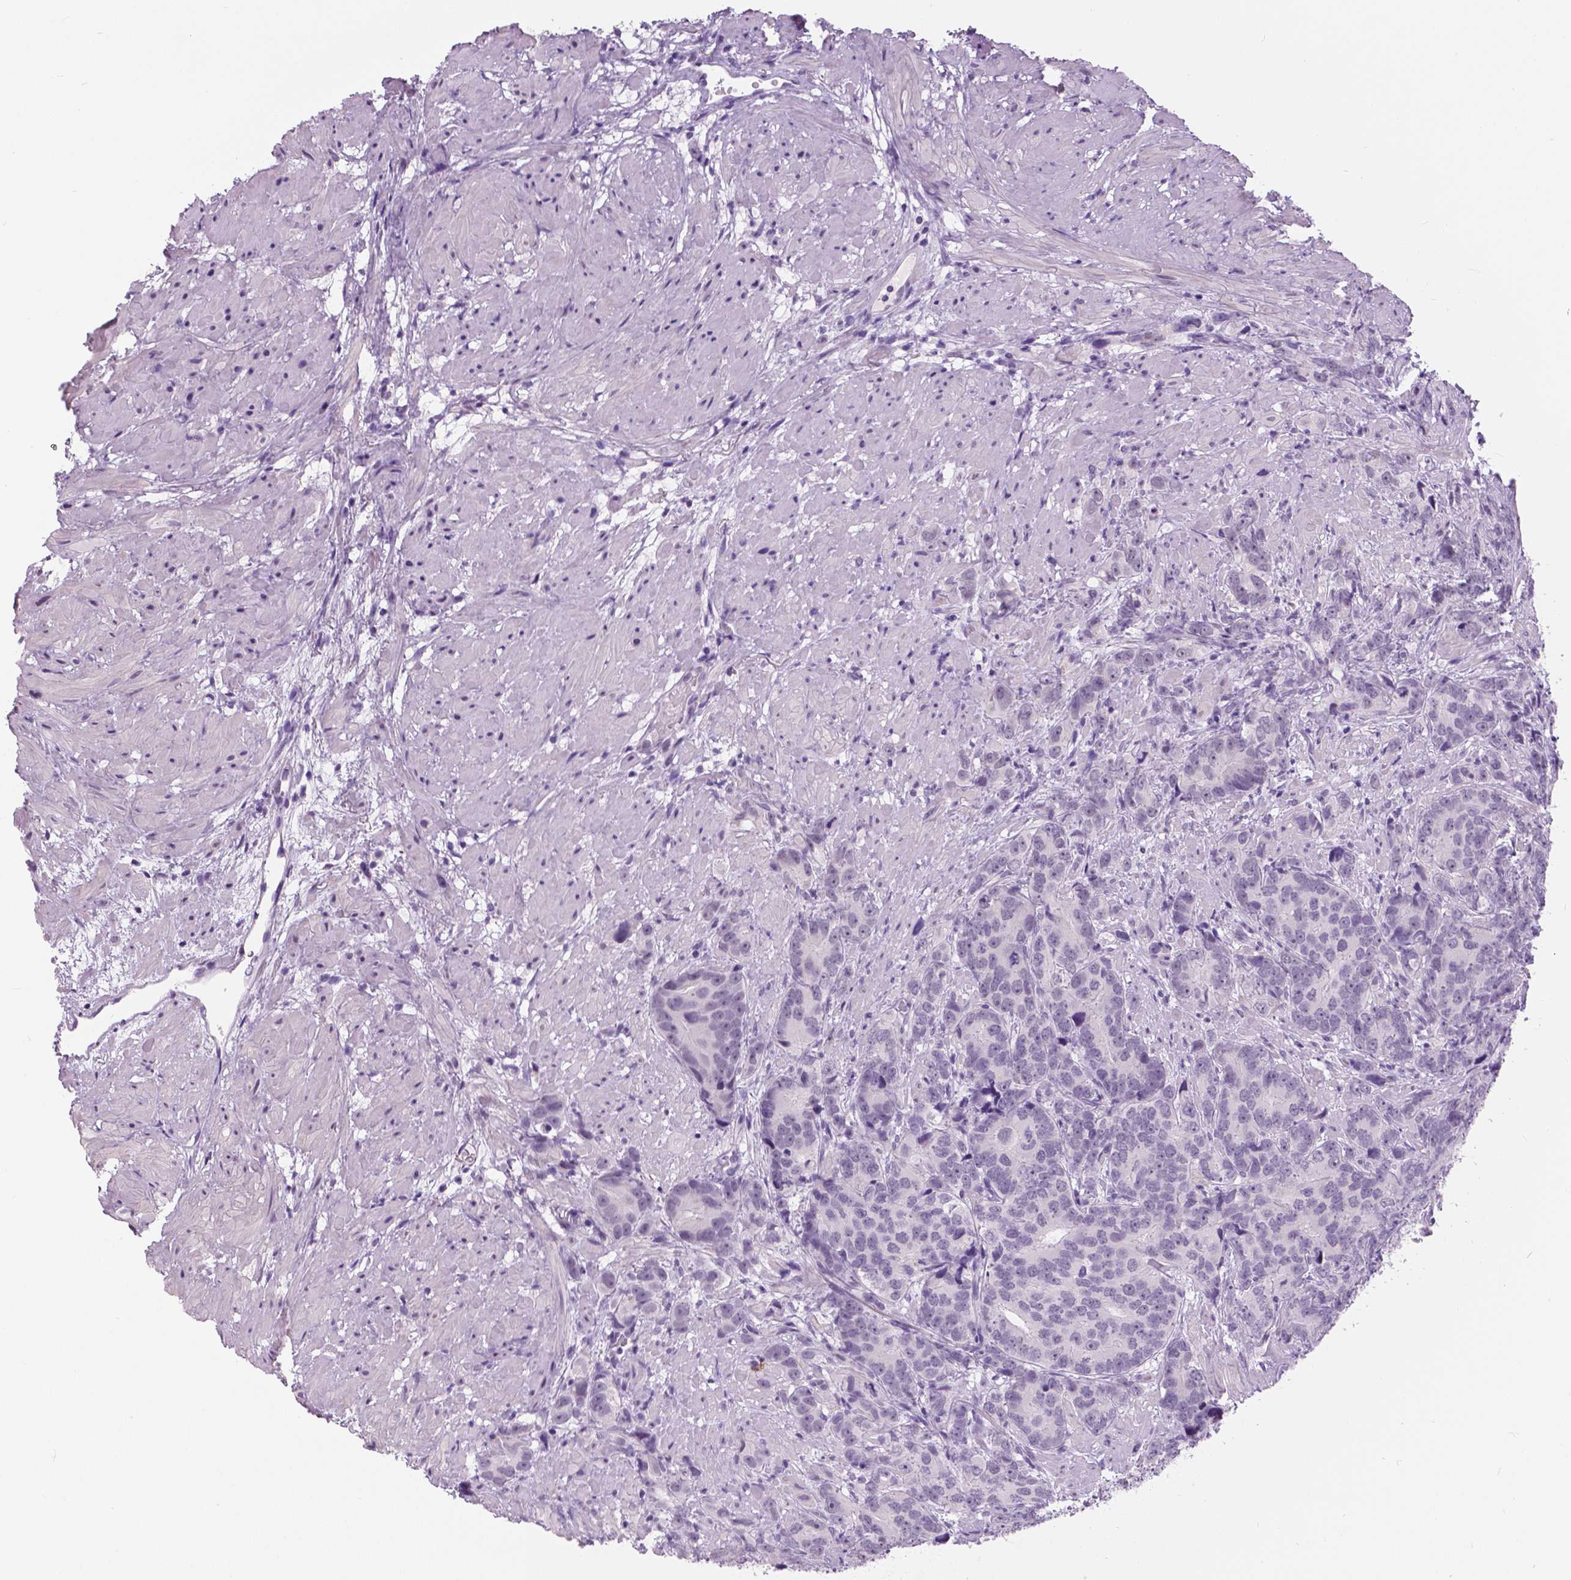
{"staining": {"intensity": "negative", "quantity": "none", "location": "none"}, "tissue": "prostate cancer", "cell_type": "Tumor cells", "image_type": "cancer", "snomed": [{"axis": "morphology", "description": "Adenocarcinoma, High grade"}, {"axis": "topography", "description": "Prostate"}], "caption": "This is a image of immunohistochemistry staining of prostate cancer (adenocarcinoma (high-grade)), which shows no expression in tumor cells. (DAB (3,3'-diaminobenzidine) immunohistochemistry (IHC) visualized using brightfield microscopy, high magnification).", "gene": "MYOM1", "patient": {"sex": "male", "age": 90}}